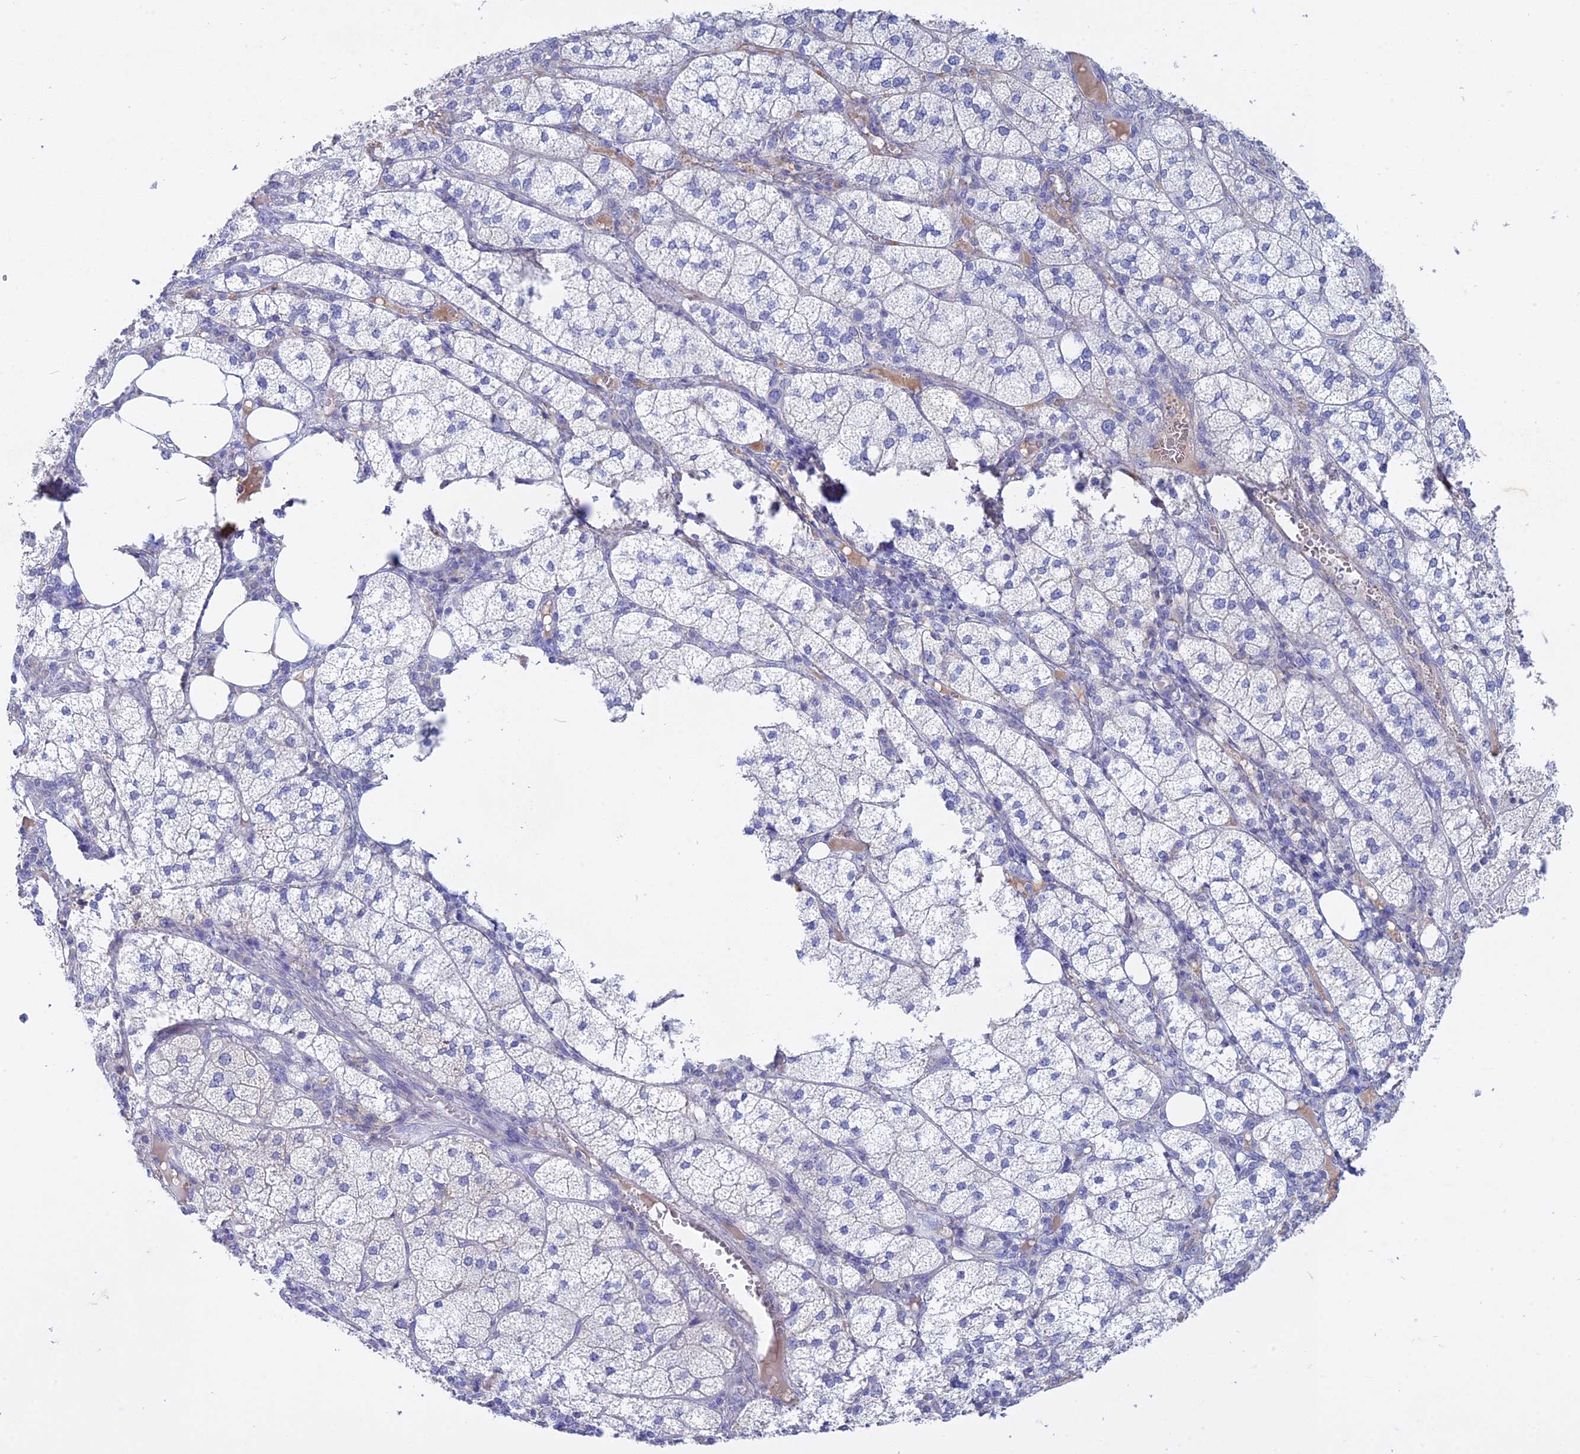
{"staining": {"intensity": "negative", "quantity": "none", "location": "none"}, "tissue": "adrenal gland", "cell_type": "Glandular cells", "image_type": "normal", "snomed": [{"axis": "morphology", "description": "Normal tissue, NOS"}, {"axis": "topography", "description": "Adrenal gland"}], "caption": "Glandular cells are negative for protein expression in normal human adrenal gland.", "gene": "ADGRA1", "patient": {"sex": "female", "age": 61}}